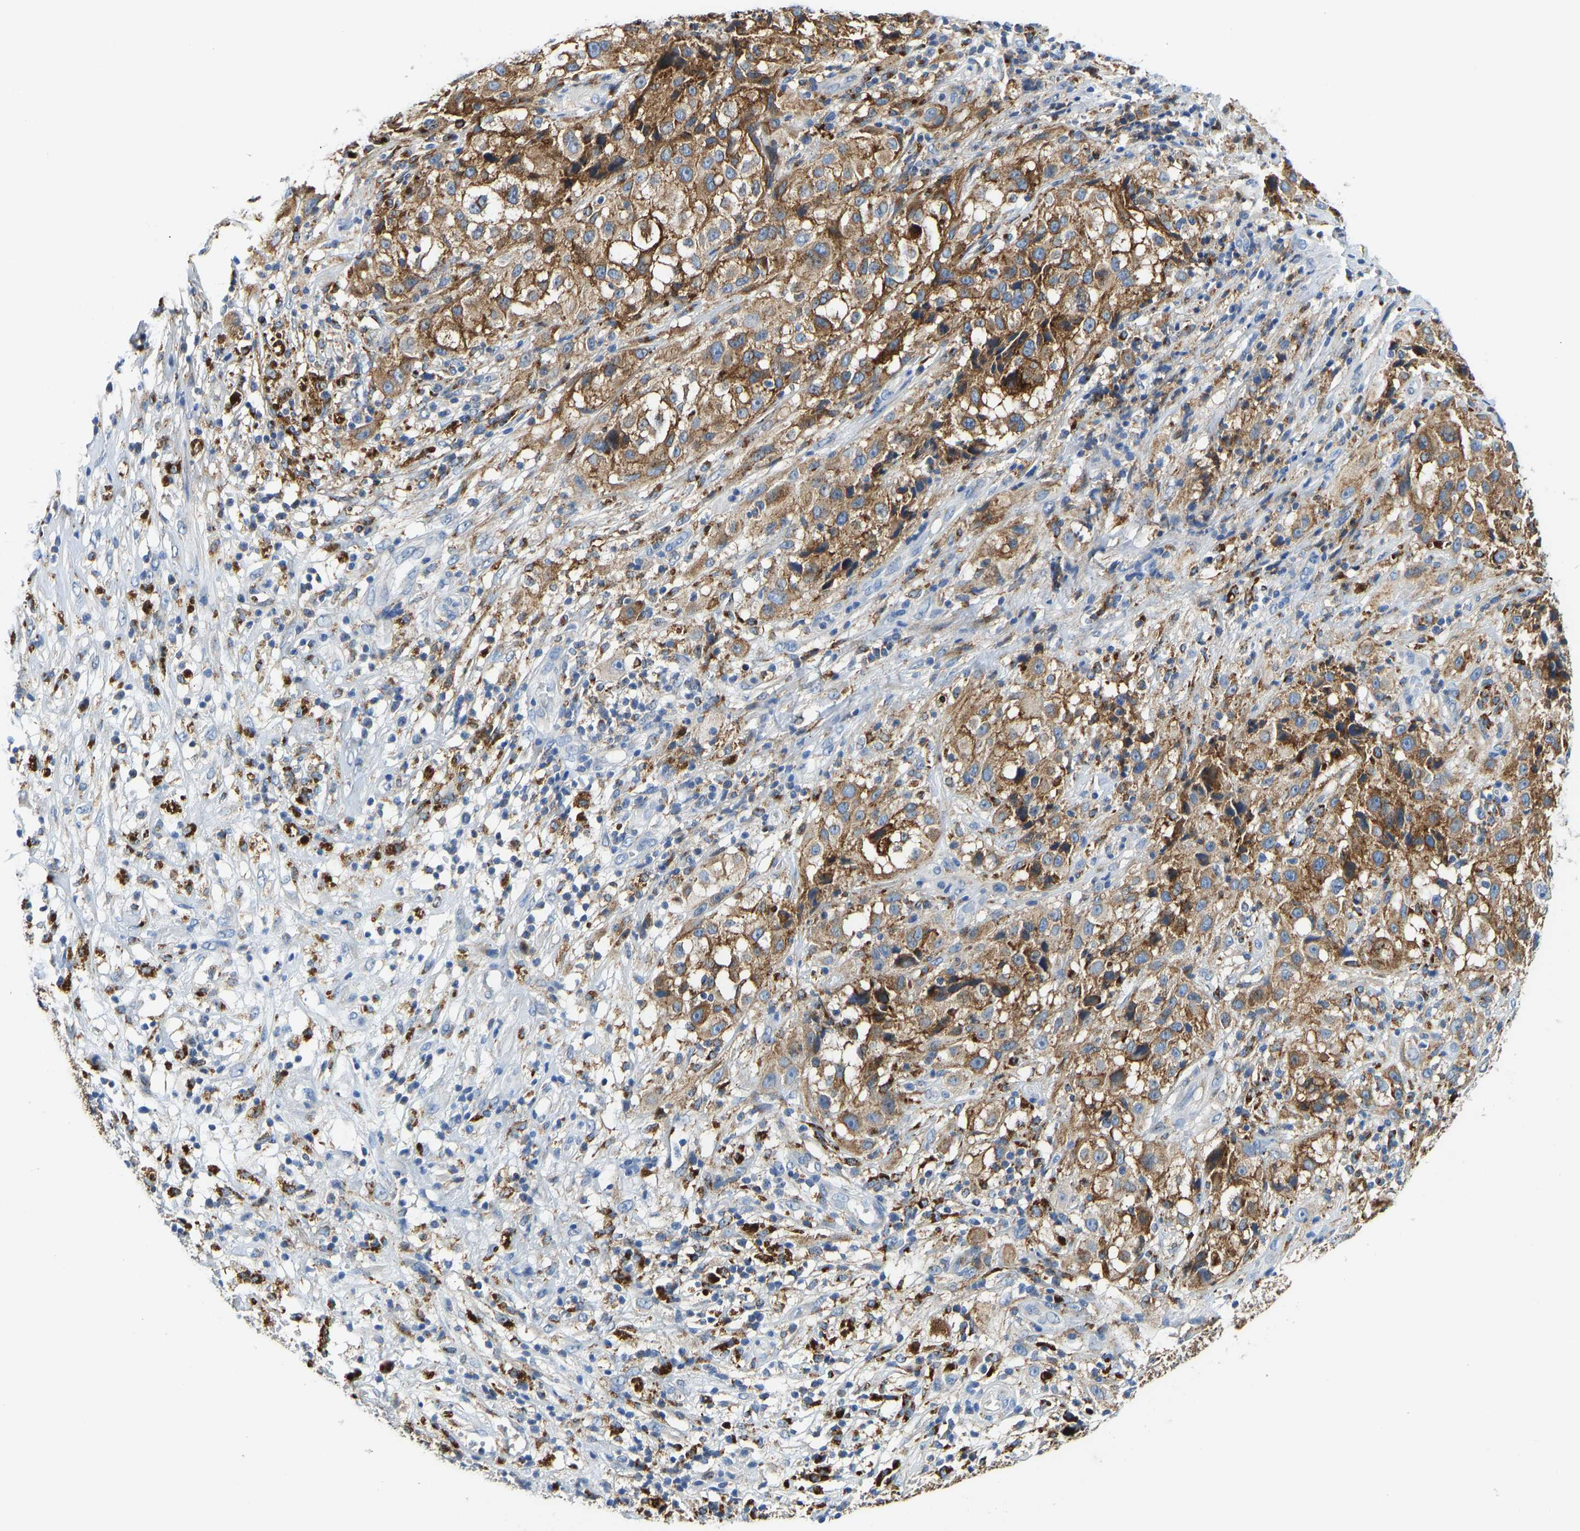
{"staining": {"intensity": "moderate", "quantity": ">75%", "location": "cytoplasmic/membranous"}, "tissue": "melanoma", "cell_type": "Tumor cells", "image_type": "cancer", "snomed": [{"axis": "morphology", "description": "Necrosis, NOS"}, {"axis": "morphology", "description": "Malignant melanoma, NOS"}, {"axis": "topography", "description": "Skin"}], "caption": "The immunohistochemical stain shows moderate cytoplasmic/membranous expression in tumor cells of malignant melanoma tissue. Nuclei are stained in blue.", "gene": "ATP6V1E1", "patient": {"sex": "female", "age": 87}}